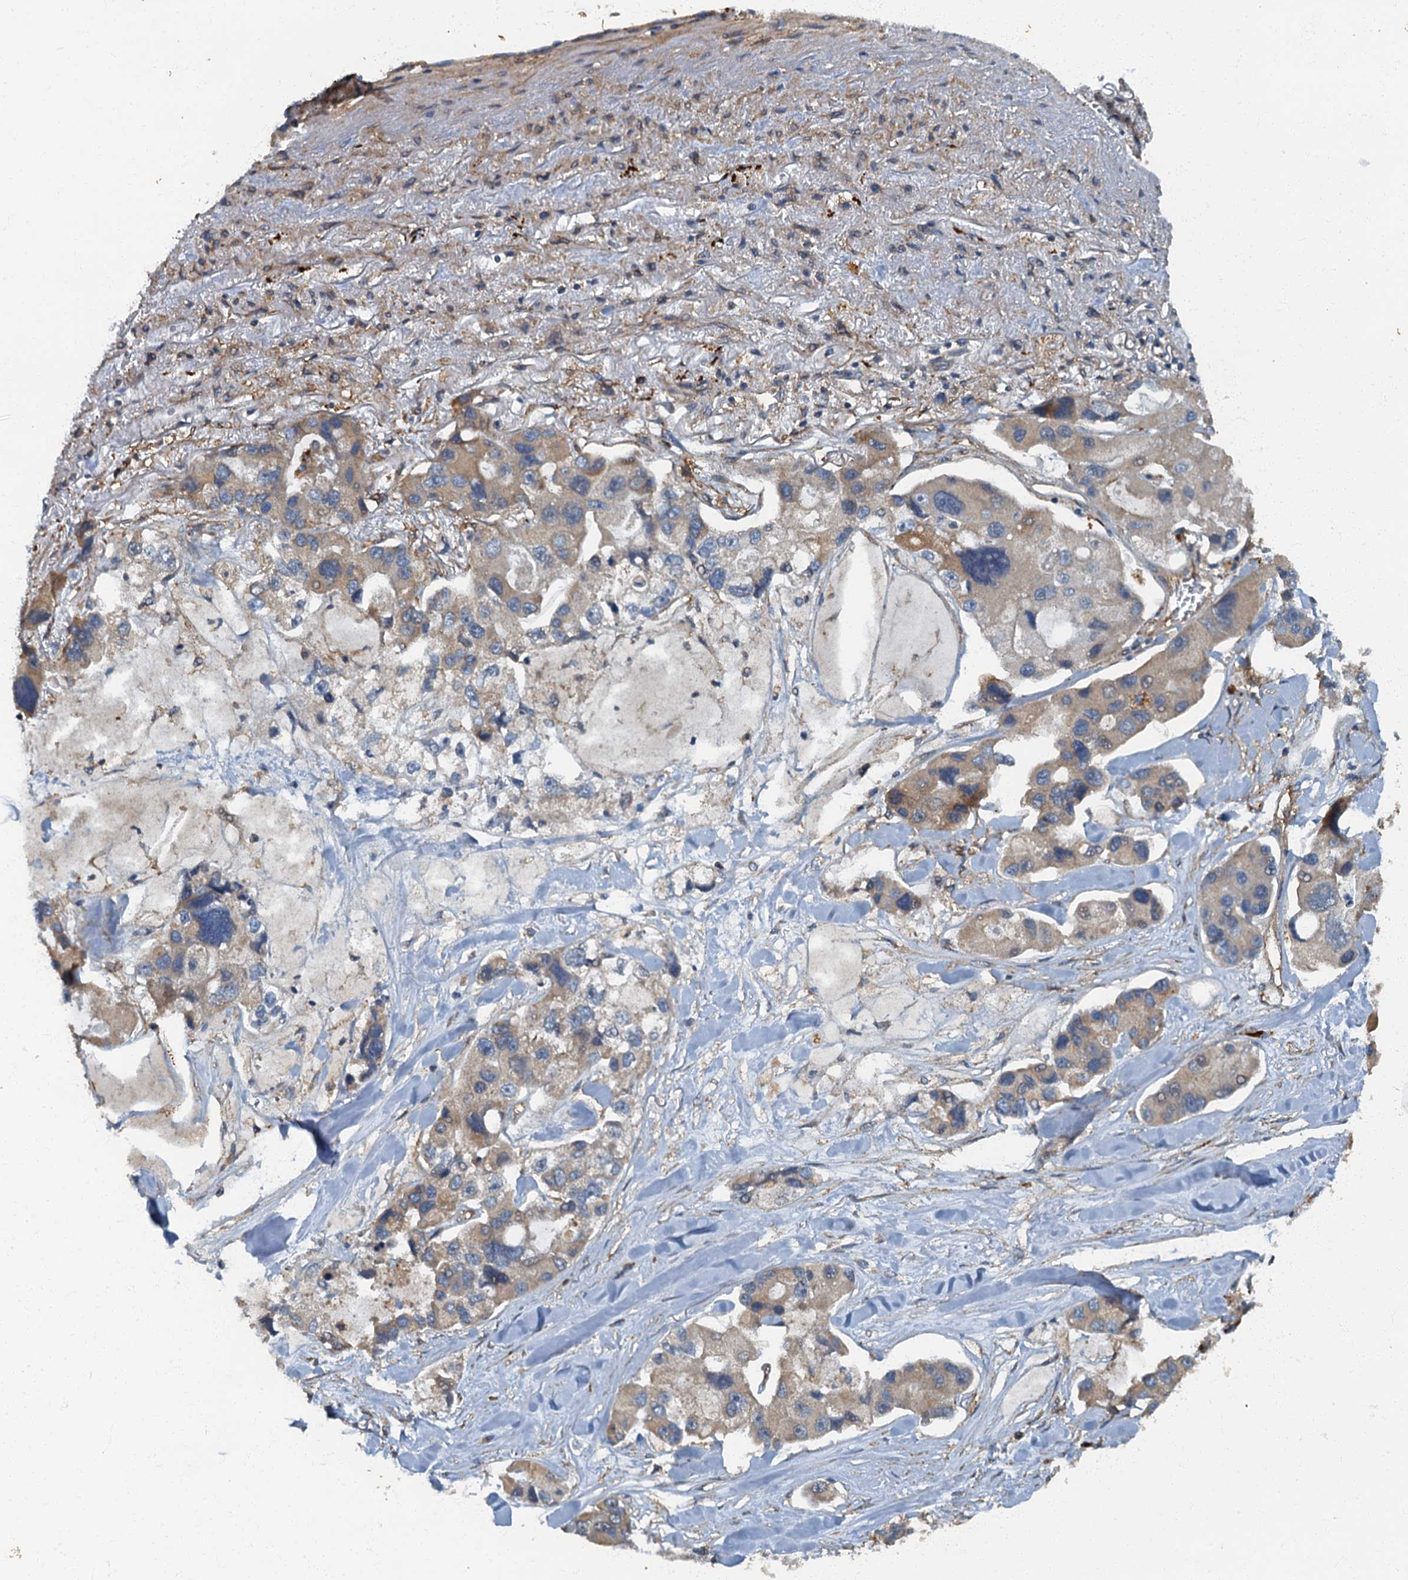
{"staining": {"intensity": "weak", "quantity": "25%-75%", "location": "cytoplasmic/membranous"}, "tissue": "lung cancer", "cell_type": "Tumor cells", "image_type": "cancer", "snomed": [{"axis": "morphology", "description": "Adenocarcinoma, NOS"}, {"axis": "topography", "description": "Lung"}], "caption": "Immunohistochemistry (IHC) (DAB) staining of lung cancer demonstrates weak cytoplasmic/membranous protein expression in about 25%-75% of tumor cells. (Stains: DAB in brown, nuclei in blue, Microscopy: brightfield microscopy at high magnification).", "gene": "ARL11", "patient": {"sex": "female", "age": 54}}